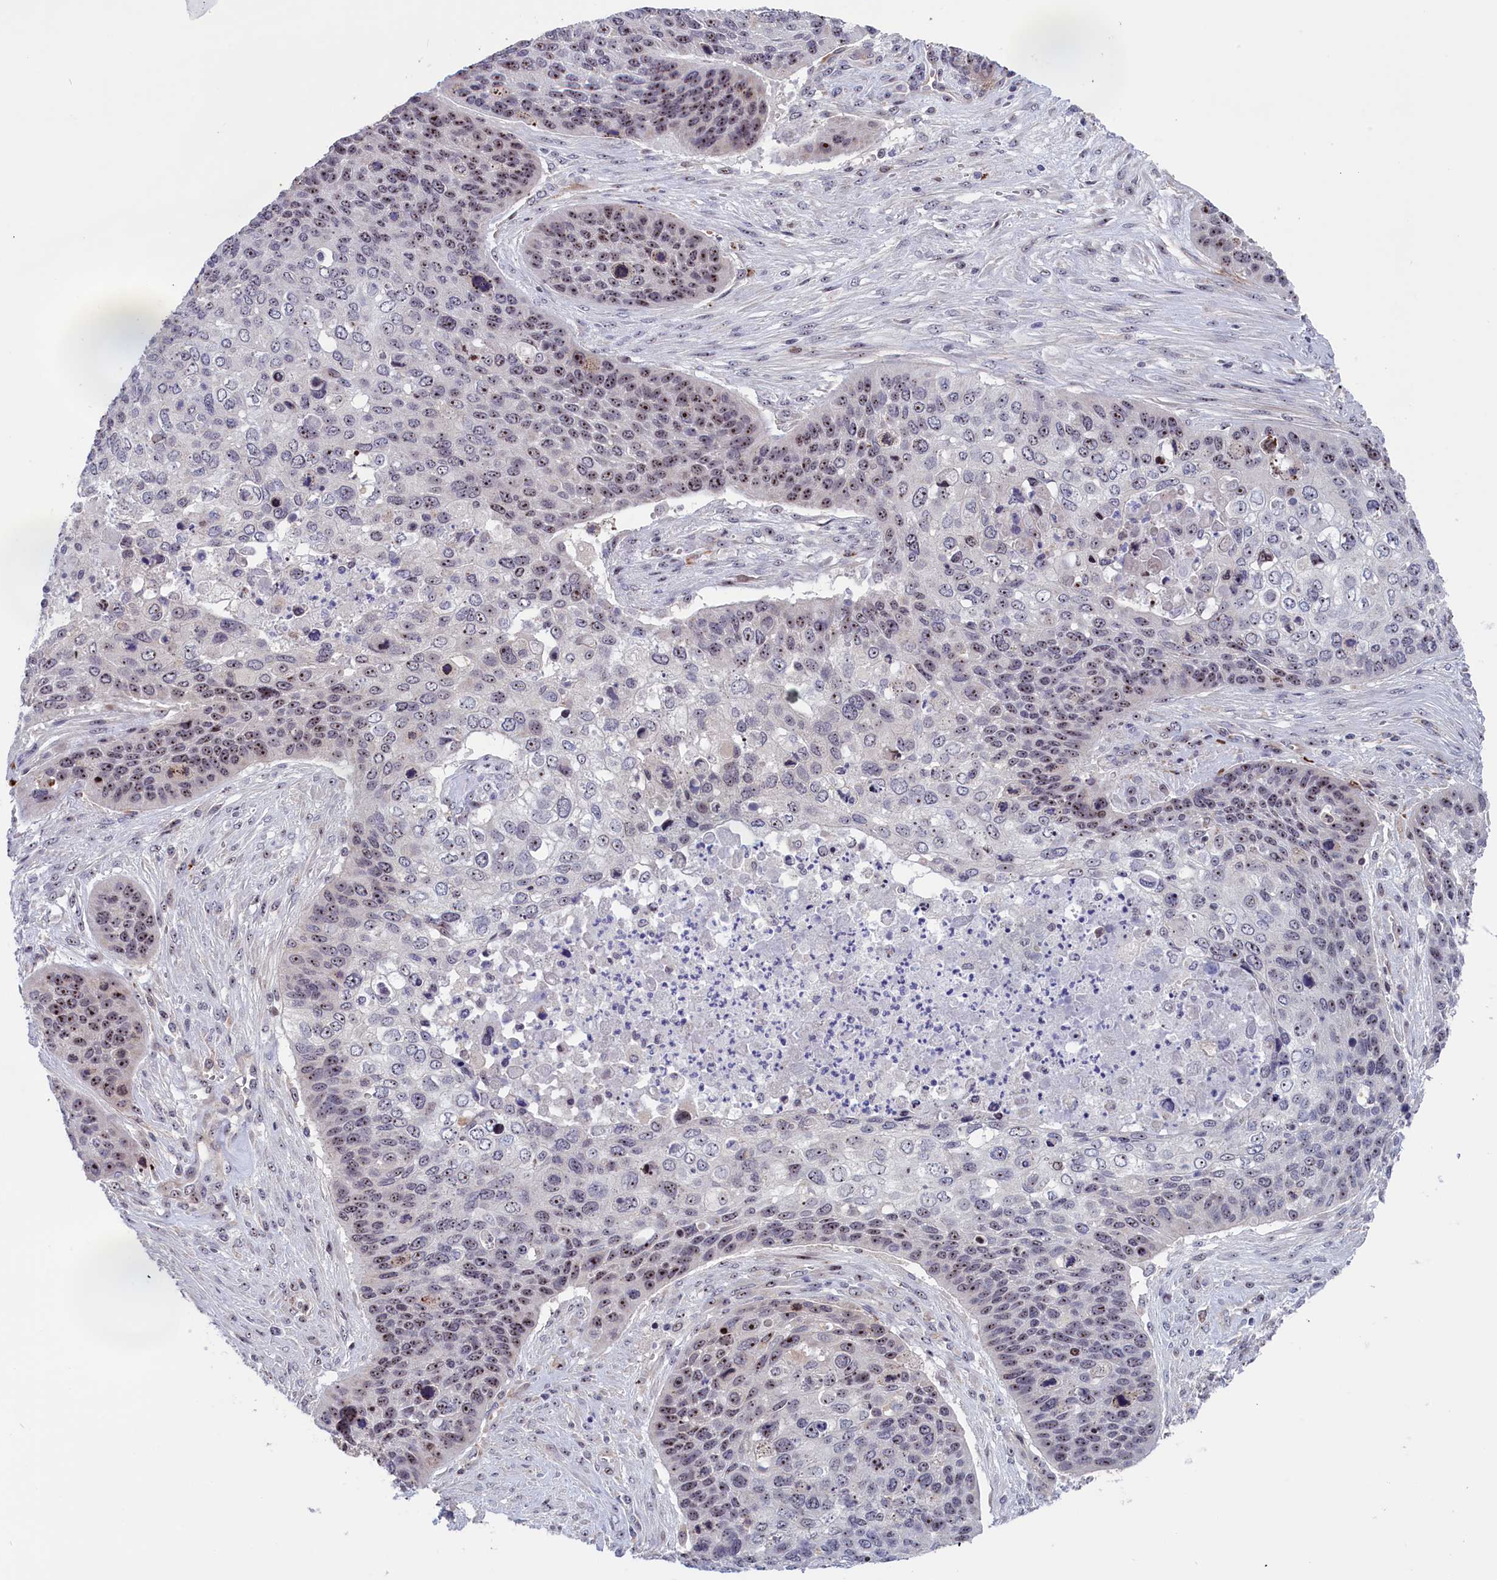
{"staining": {"intensity": "moderate", "quantity": "25%-75%", "location": "nuclear"}, "tissue": "skin cancer", "cell_type": "Tumor cells", "image_type": "cancer", "snomed": [{"axis": "morphology", "description": "Basal cell carcinoma"}, {"axis": "topography", "description": "Skin"}], "caption": "High-power microscopy captured an immunohistochemistry (IHC) image of skin cancer (basal cell carcinoma), revealing moderate nuclear positivity in about 25%-75% of tumor cells. (Brightfield microscopy of DAB IHC at high magnification).", "gene": "PPAN", "patient": {"sex": "female", "age": 74}}